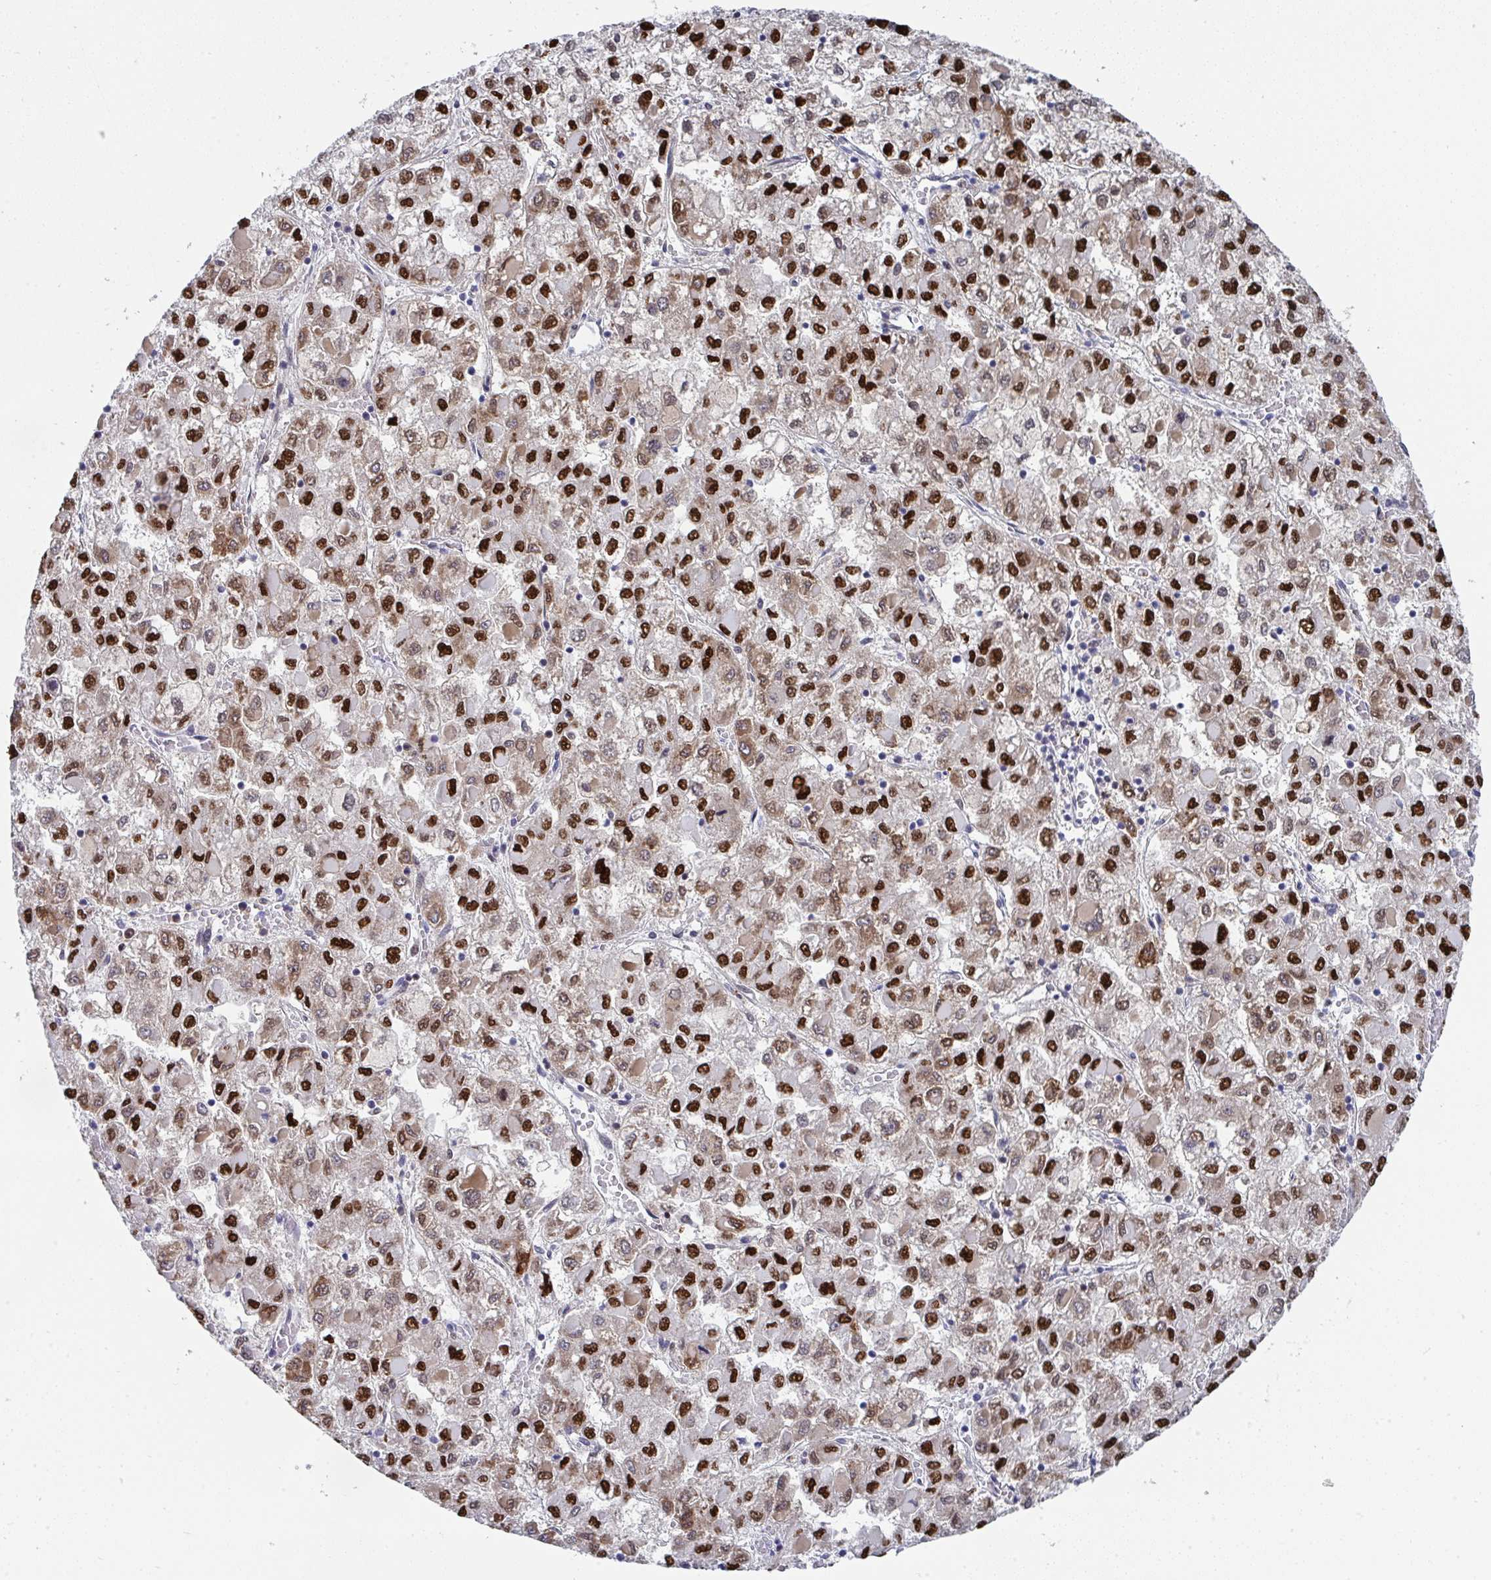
{"staining": {"intensity": "strong", "quantity": ">75%", "location": "nuclear"}, "tissue": "liver cancer", "cell_type": "Tumor cells", "image_type": "cancer", "snomed": [{"axis": "morphology", "description": "Carcinoma, Hepatocellular, NOS"}, {"axis": "topography", "description": "Liver"}], "caption": "Protein staining of liver cancer tissue reveals strong nuclear expression in about >75% of tumor cells. (Brightfield microscopy of DAB IHC at high magnification).", "gene": "JDP2", "patient": {"sex": "male", "age": 40}}